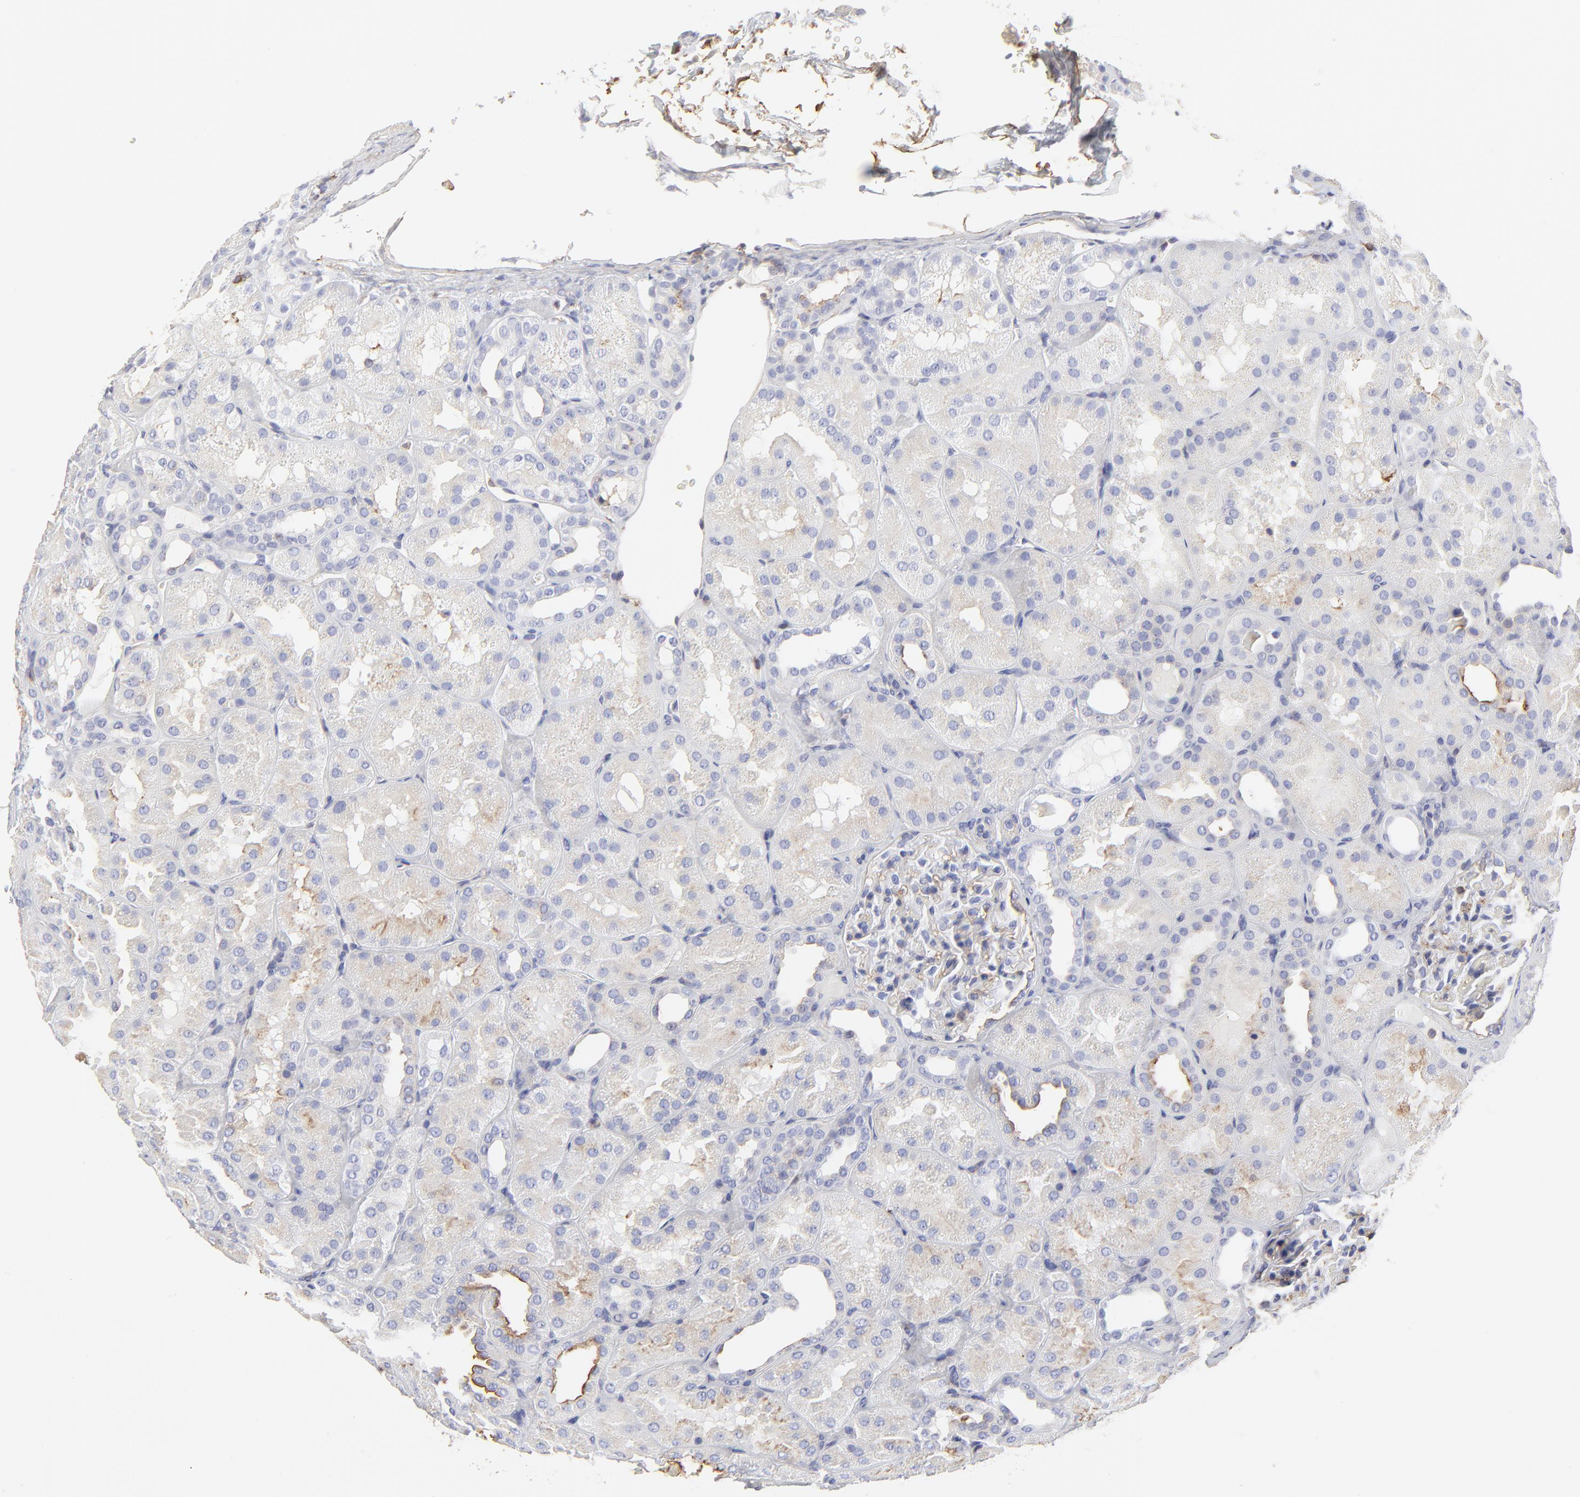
{"staining": {"intensity": "weak", "quantity": "<25%", "location": "cytoplasmic/membranous"}, "tissue": "kidney", "cell_type": "Cells in glomeruli", "image_type": "normal", "snomed": [{"axis": "morphology", "description": "Normal tissue, NOS"}, {"axis": "topography", "description": "Kidney"}], "caption": "DAB immunohistochemical staining of unremarkable kidney exhibits no significant positivity in cells in glomeruli. (DAB immunohistochemistry visualized using brightfield microscopy, high magnification).", "gene": "ANXA6", "patient": {"sex": "male", "age": 28}}